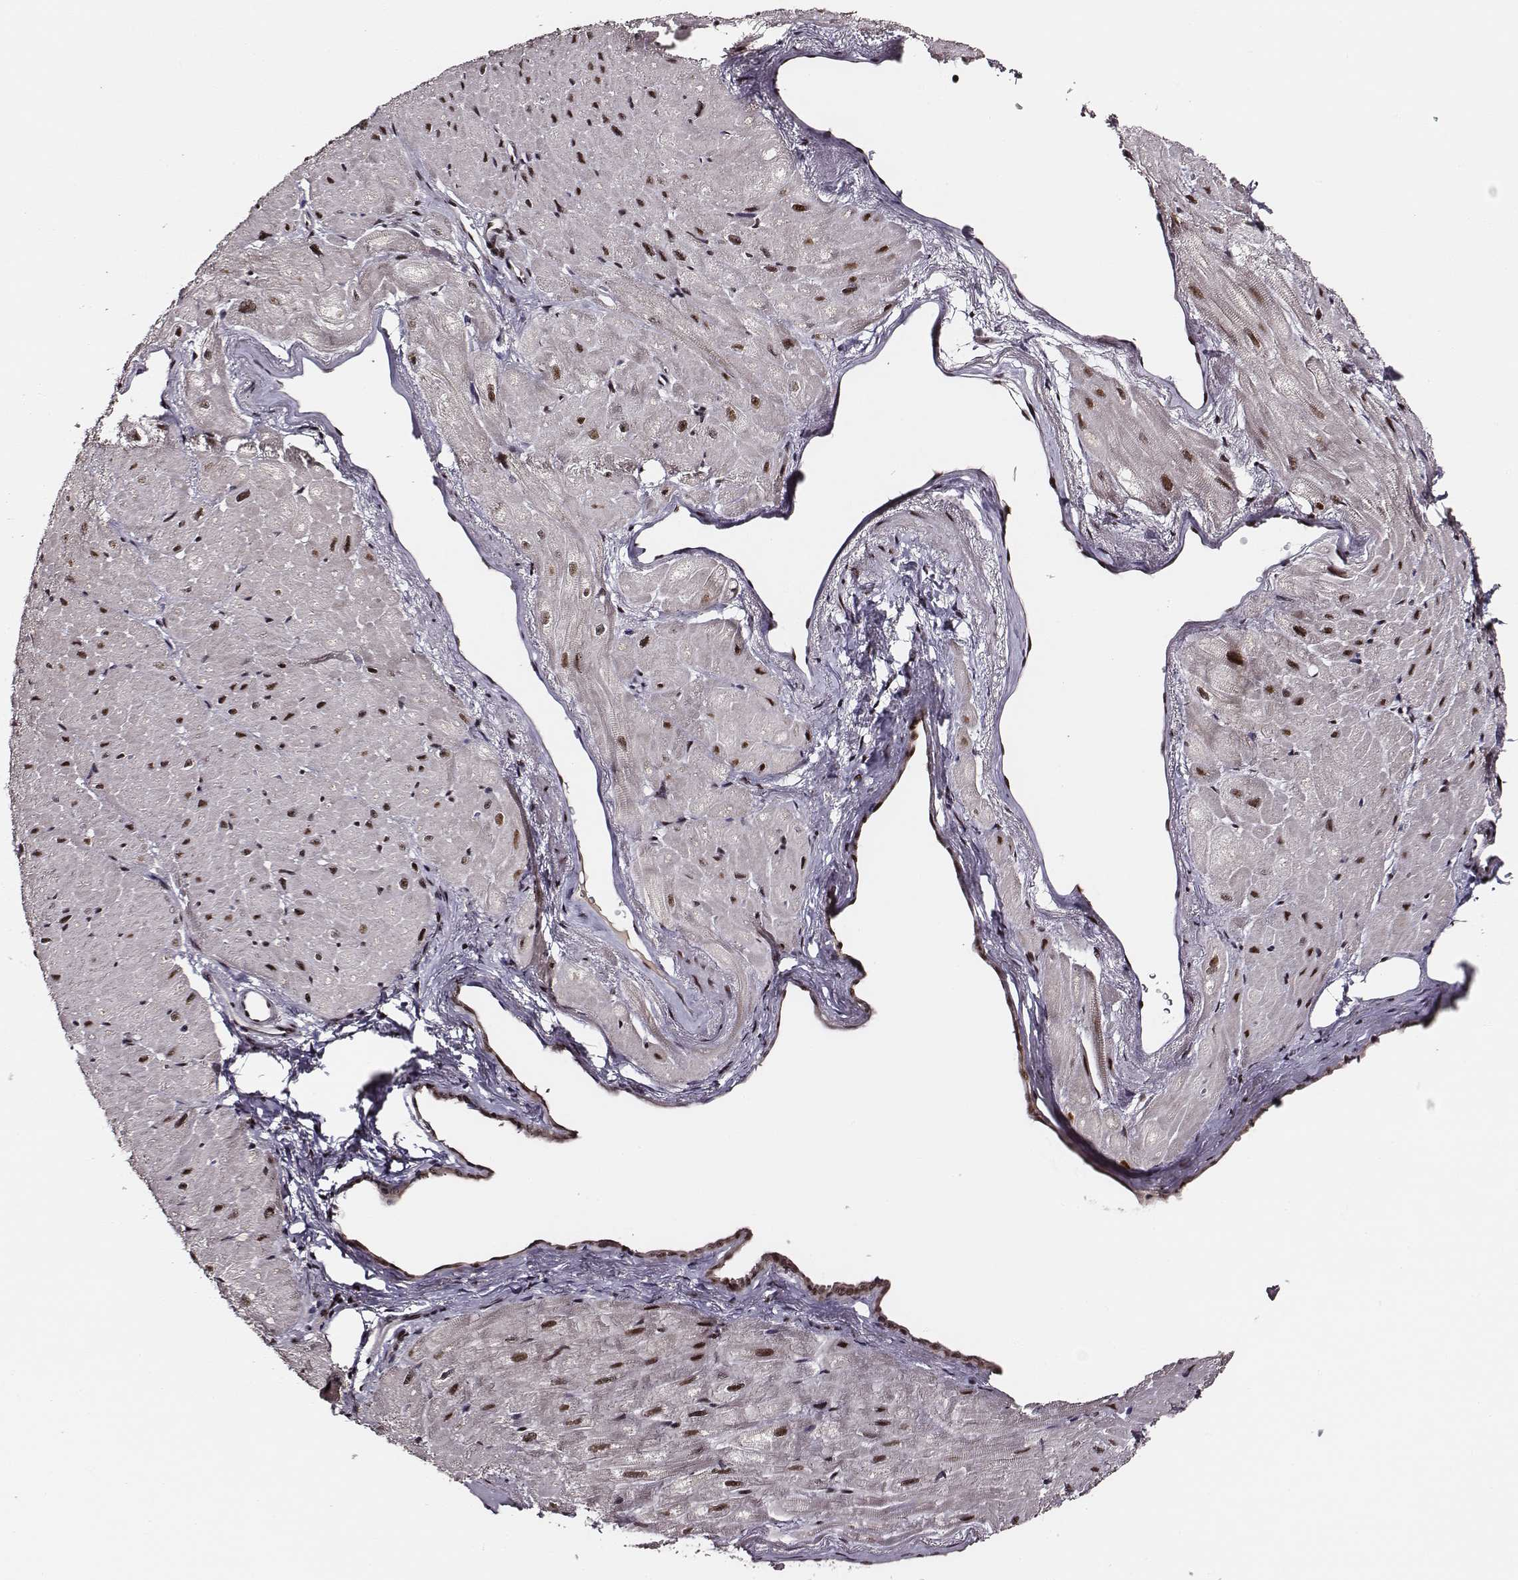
{"staining": {"intensity": "strong", "quantity": ">75%", "location": "nuclear"}, "tissue": "heart muscle", "cell_type": "Cardiomyocytes", "image_type": "normal", "snomed": [{"axis": "morphology", "description": "Normal tissue, NOS"}, {"axis": "topography", "description": "Heart"}], "caption": "Unremarkable heart muscle reveals strong nuclear positivity in approximately >75% of cardiomyocytes, visualized by immunohistochemistry. The staining is performed using DAB brown chromogen to label protein expression. The nuclei are counter-stained blue using hematoxylin.", "gene": "PPARA", "patient": {"sex": "male", "age": 62}}